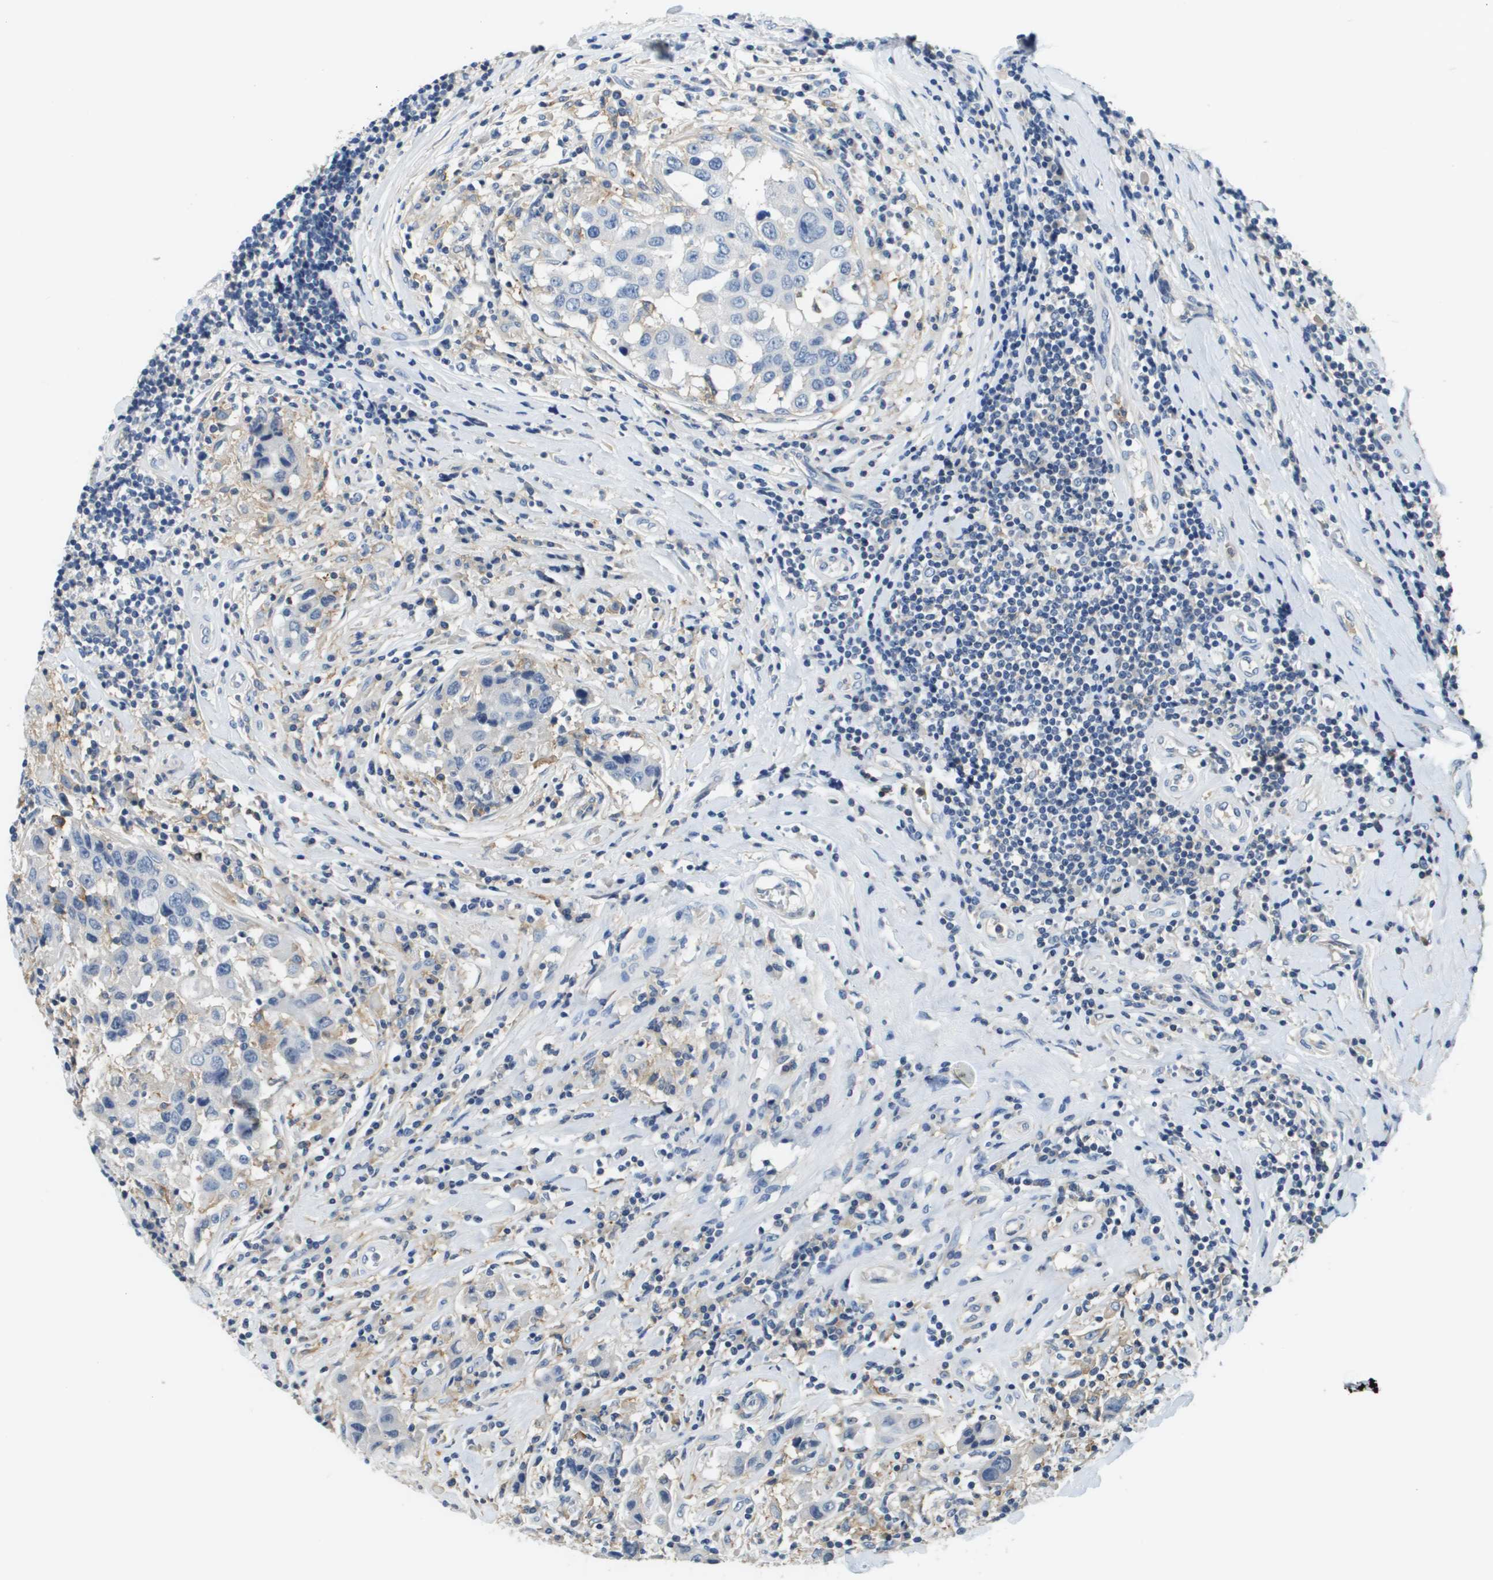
{"staining": {"intensity": "weak", "quantity": "<25%", "location": "cytoplasmic/membranous"}, "tissue": "breast cancer", "cell_type": "Tumor cells", "image_type": "cancer", "snomed": [{"axis": "morphology", "description": "Duct carcinoma"}, {"axis": "topography", "description": "Breast"}], "caption": "DAB immunohistochemical staining of human intraductal carcinoma (breast) shows no significant positivity in tumor cells. (Brightfield microscopy of DAB immunohistochemistry at high magnification).", "gene": "SLC16A3", "patient": {"sex": "female", "age": 27}}